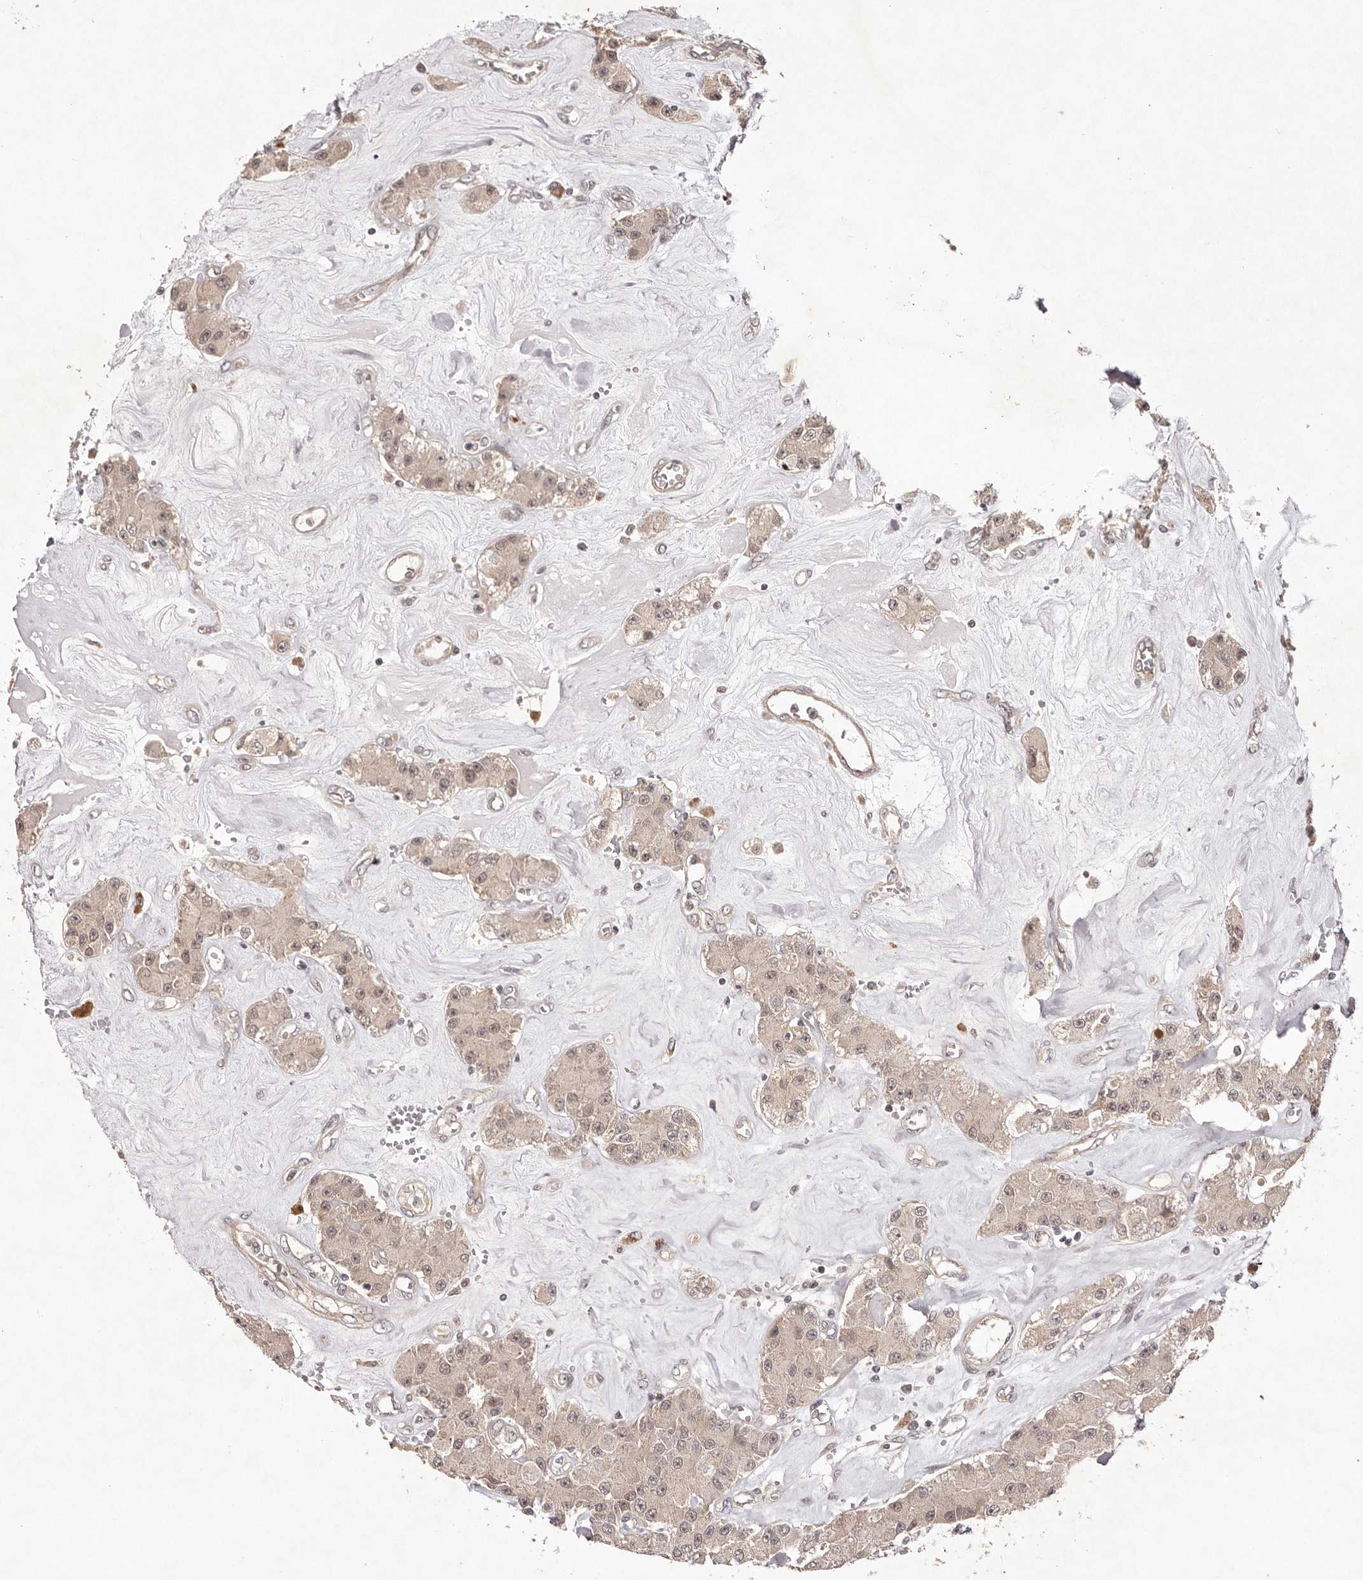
{"staining": {"intensity": "weak", "quantity": ">75%", "location": "cytoplasmic/membranous,nuclear"}, "tissue": "carcinoid", "cell_type": "Tumor cells", "image_type": "cancer", "snomed": [{"axis": "morphology", "description": "Carcinoid, malignant, NOS"}, {"axis": "topography", "description": "Pancreas"}], "caption": "Weak cytoplasmic/membranous and nuclear staining is seen in about >75% of tumor cells in malignant carcinoid. The staining is performed using DAB brown chromogen to label protein expression. The nuclei are counter-stained blue using hematoxylin.", "gene": "BUD31", "patient": {"sex": "male", "age": 41}}